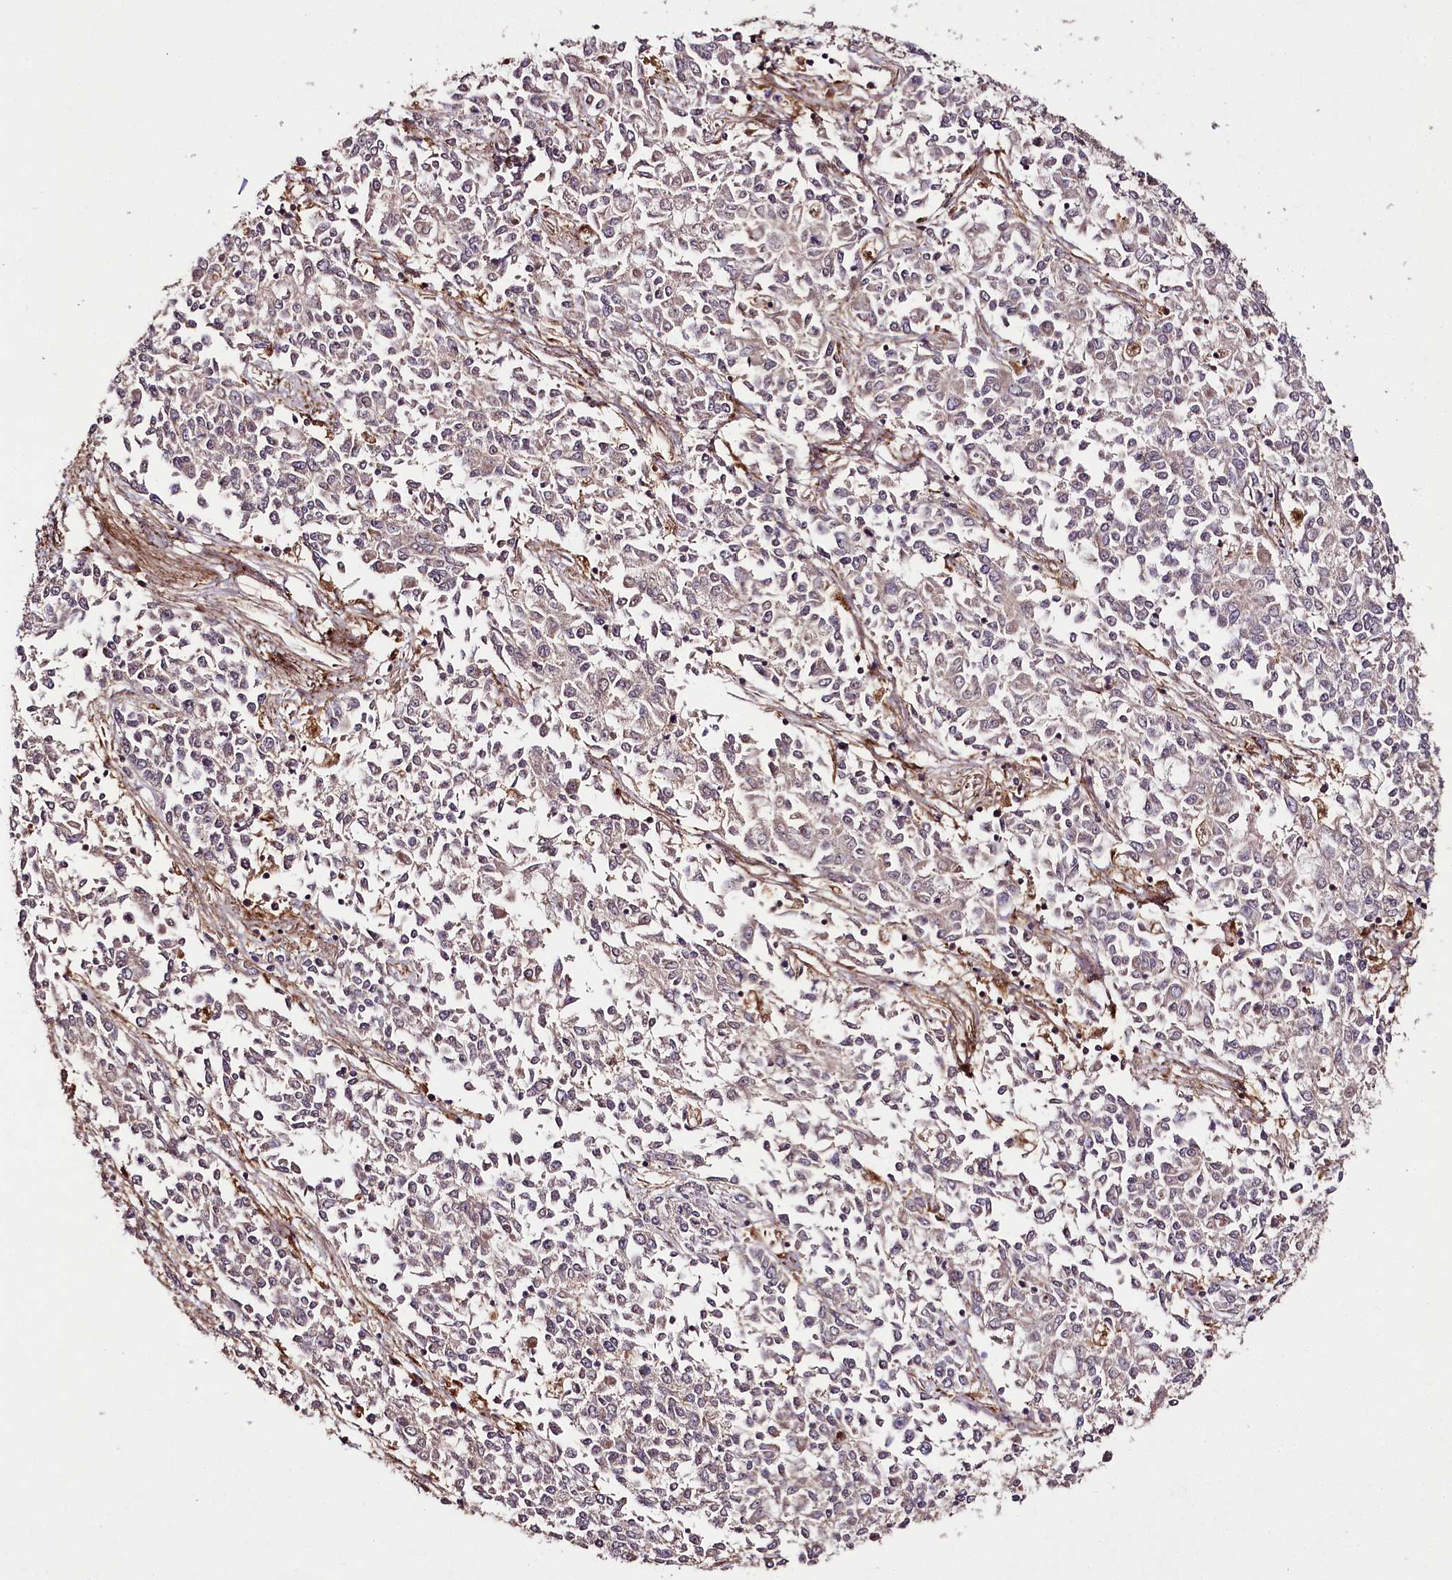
{"staining": {"intensity": "weak", "quantity": "<25%", "location": "cytoplasmic/membranous"}, "tissue": "endometrial cancer", "cell_type": "Tumor cells", "image_type": "cancer", "snomed": [{"axis": "morphology", "description": "Adenocarcinoma, NOS"}, {"axis": "topography", "description": "Endometrium"}], "caption": "Tumor cells are negative for brown protein staining in endometrial cancer.", "gene": "PHLDB1", "patient": {"sex": "female", "age": 50}}